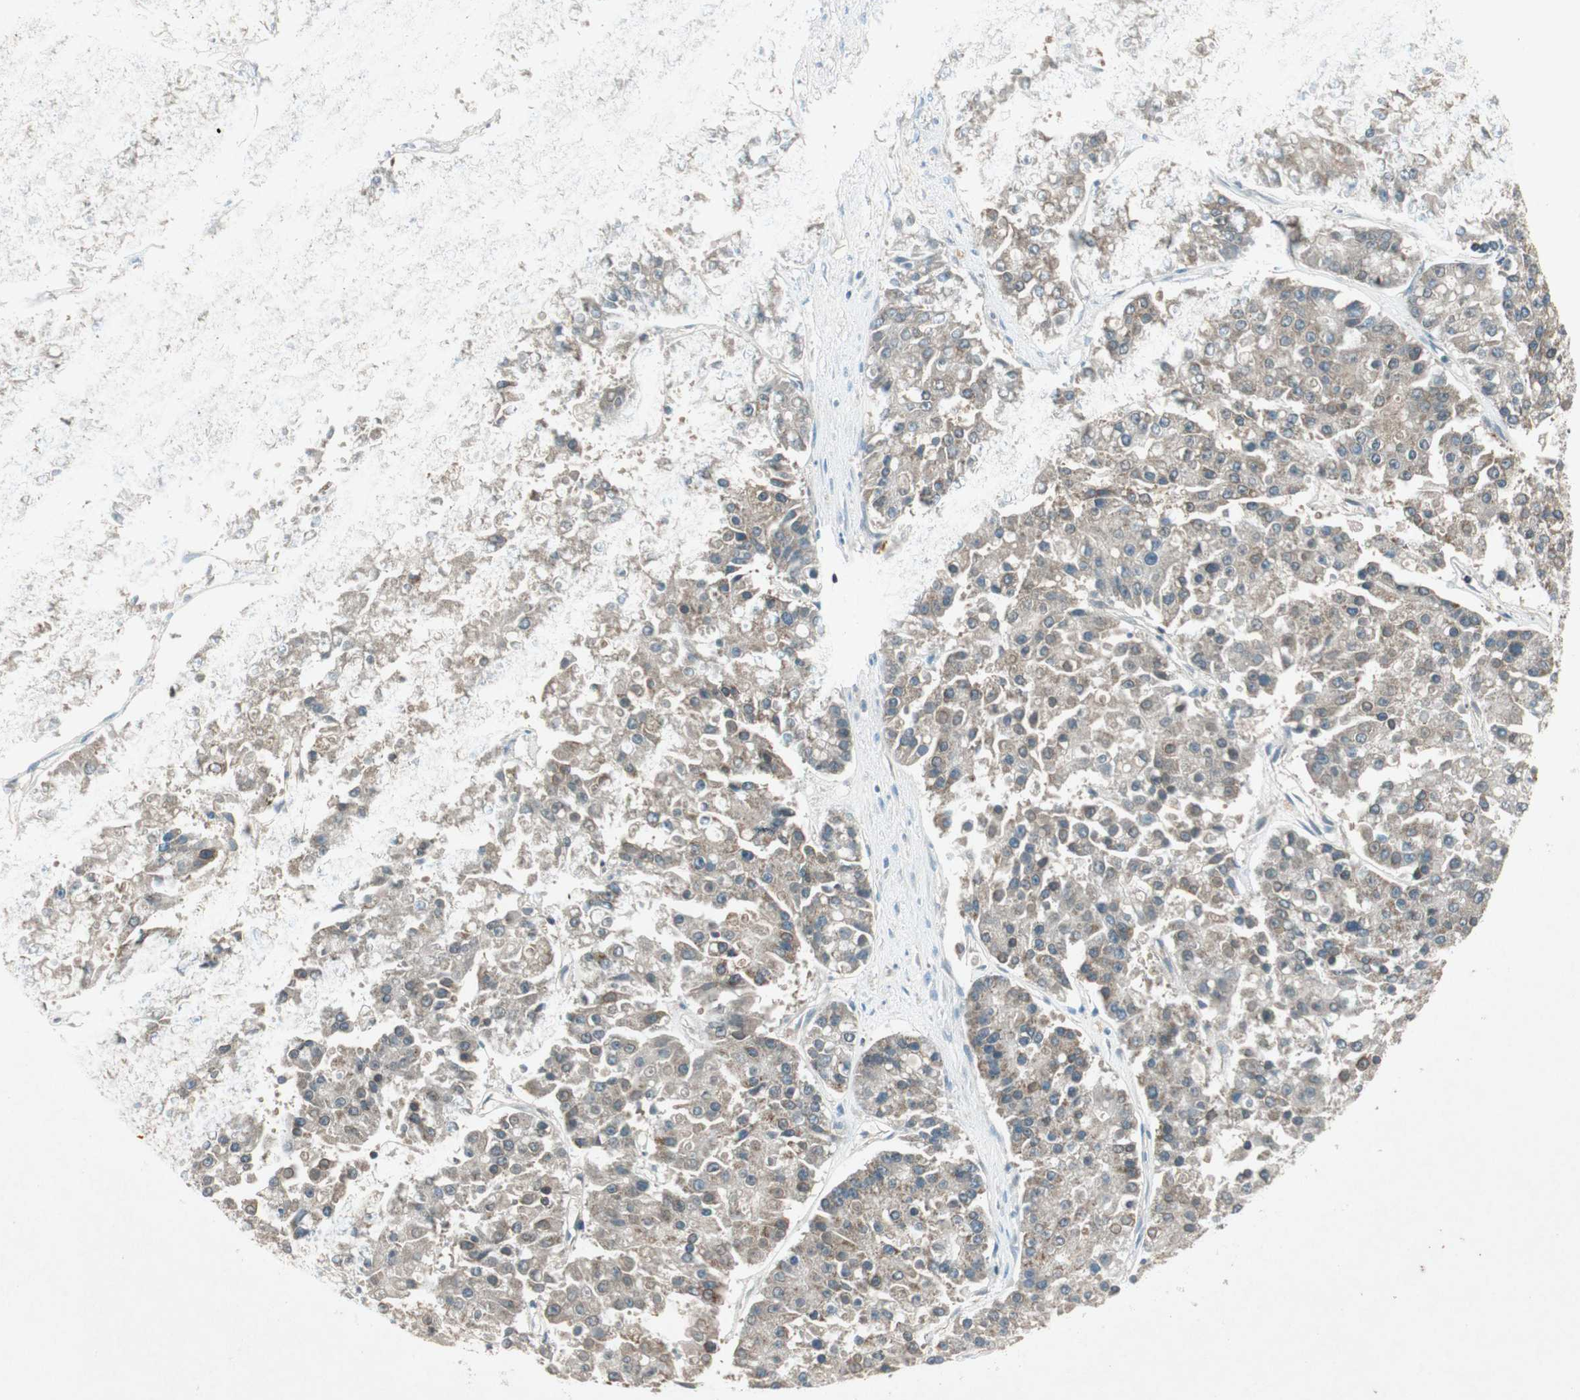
{"staining": {"intensity": "moderate", "quantity": ">75%", "location": "cytoplasmic/membranous"}, "tissue": "pancreatic cancer", "cell_type": "Tumor cells", "image_type": "cancer", "snomed": [{"axis": "morphology", "description": "Adenocarcinoma, NOS"}, {"axis": "topography", "description": "Pancreas"}], "caption": "Moderate cytoplasmic/membranous expression for a protein is present in approximately >75% of tumor cells of adenocarcinoma (pancreatic) using immunohistochemistry.", "gene": "CHADL", "patient": {"sex": "male", "age": 50}}